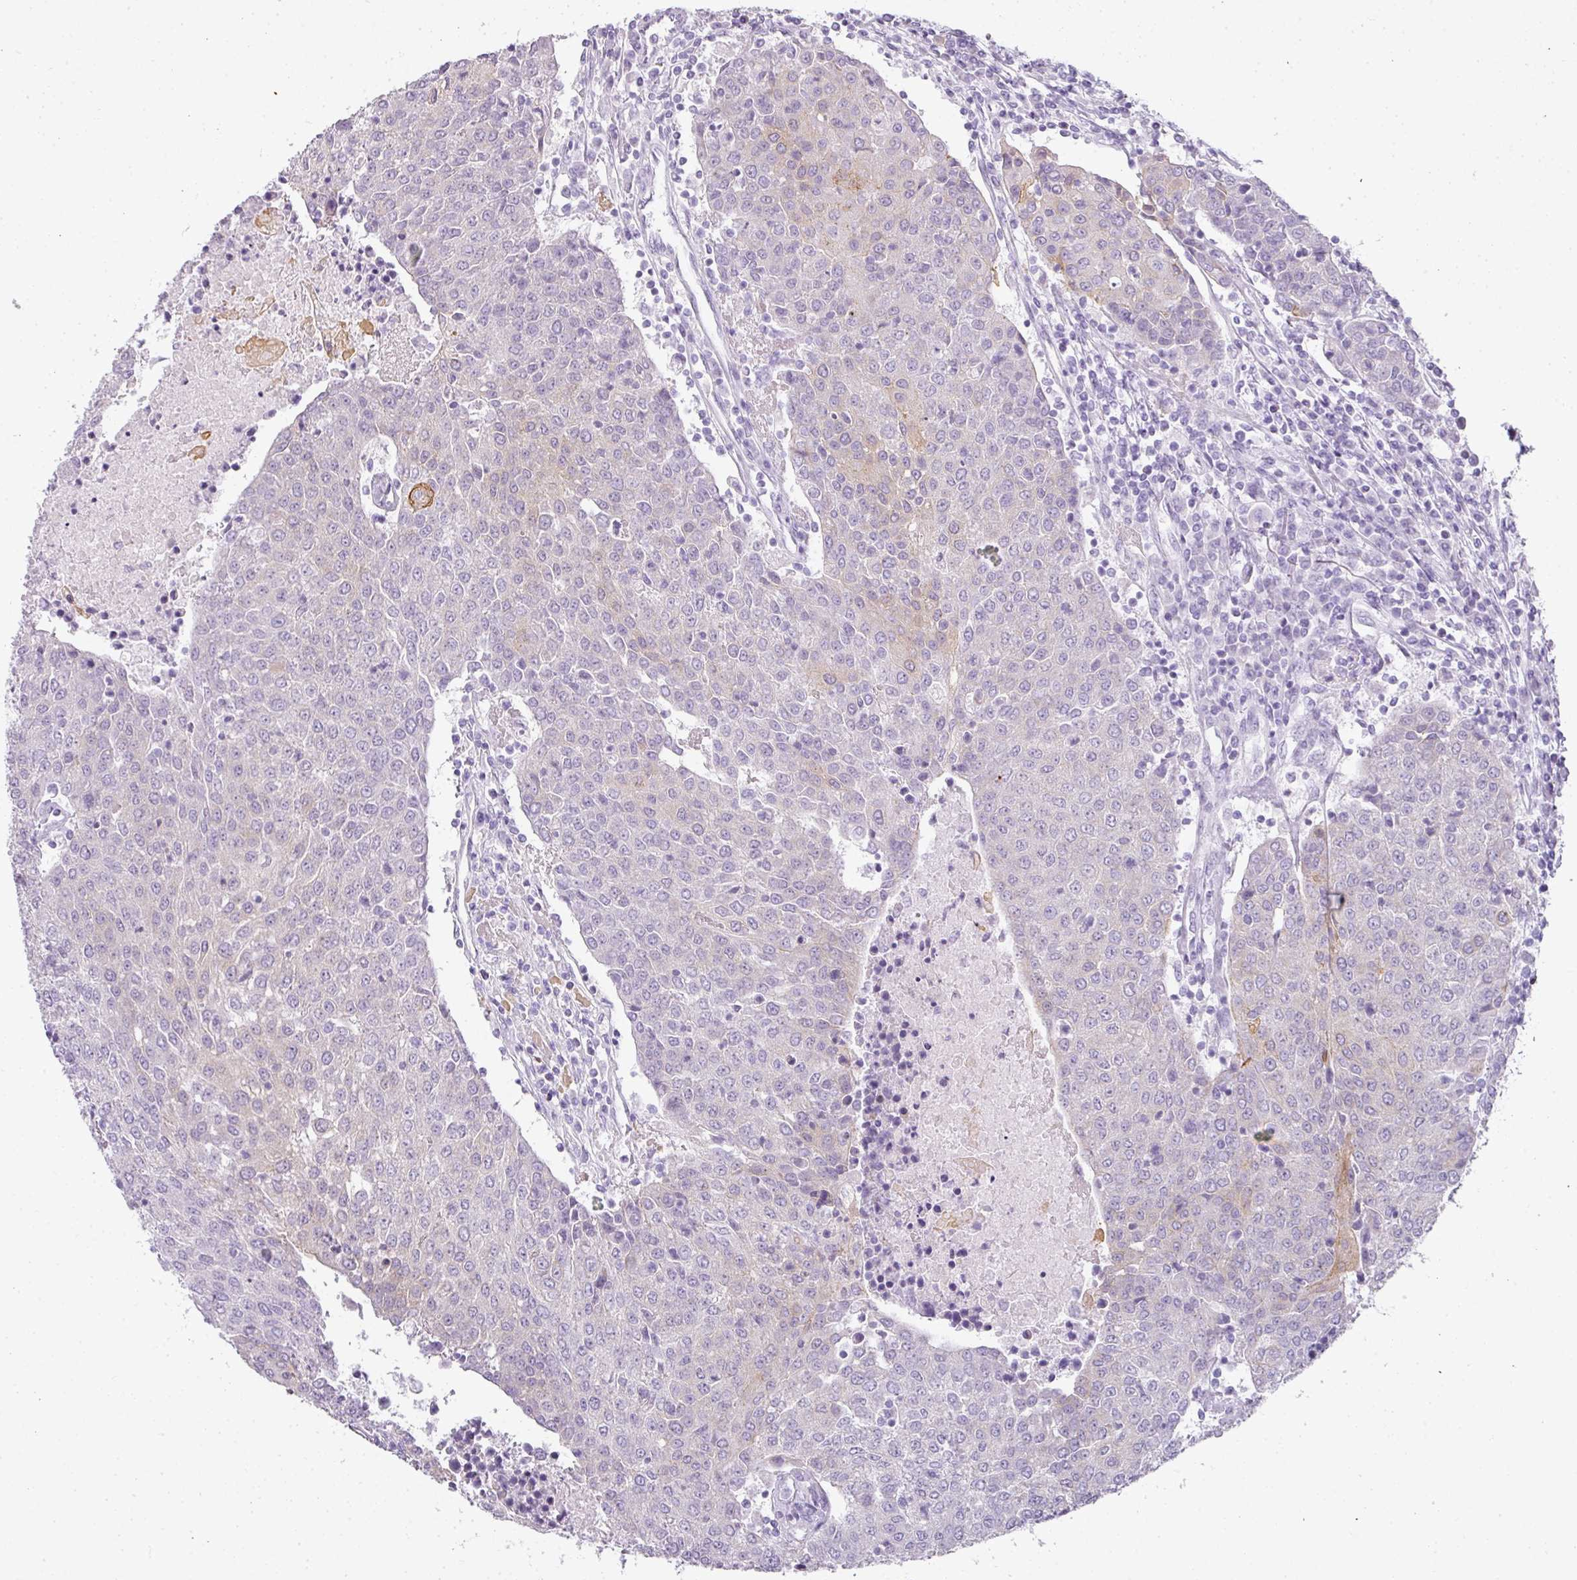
{"staining": {"intensity": "negative", "quantity": "none", "location": "none"}, "tissue": "urothelial cancer", "cell_type": "Tumor cells", "image_type": "cancer", "snomed": [{"axis": "morphology", "description": "Urothelial carcinoma, High grade"}, {"axis": "topography", "description": "Urinary bladder"}], "caption": "This is a histopathology image of IHC staining of urothelial carcinoma (high-grade), which shows no staining in tumor cells.", "gene": "RBMY1F", "patient": {"sex": "female", "age": 85}}